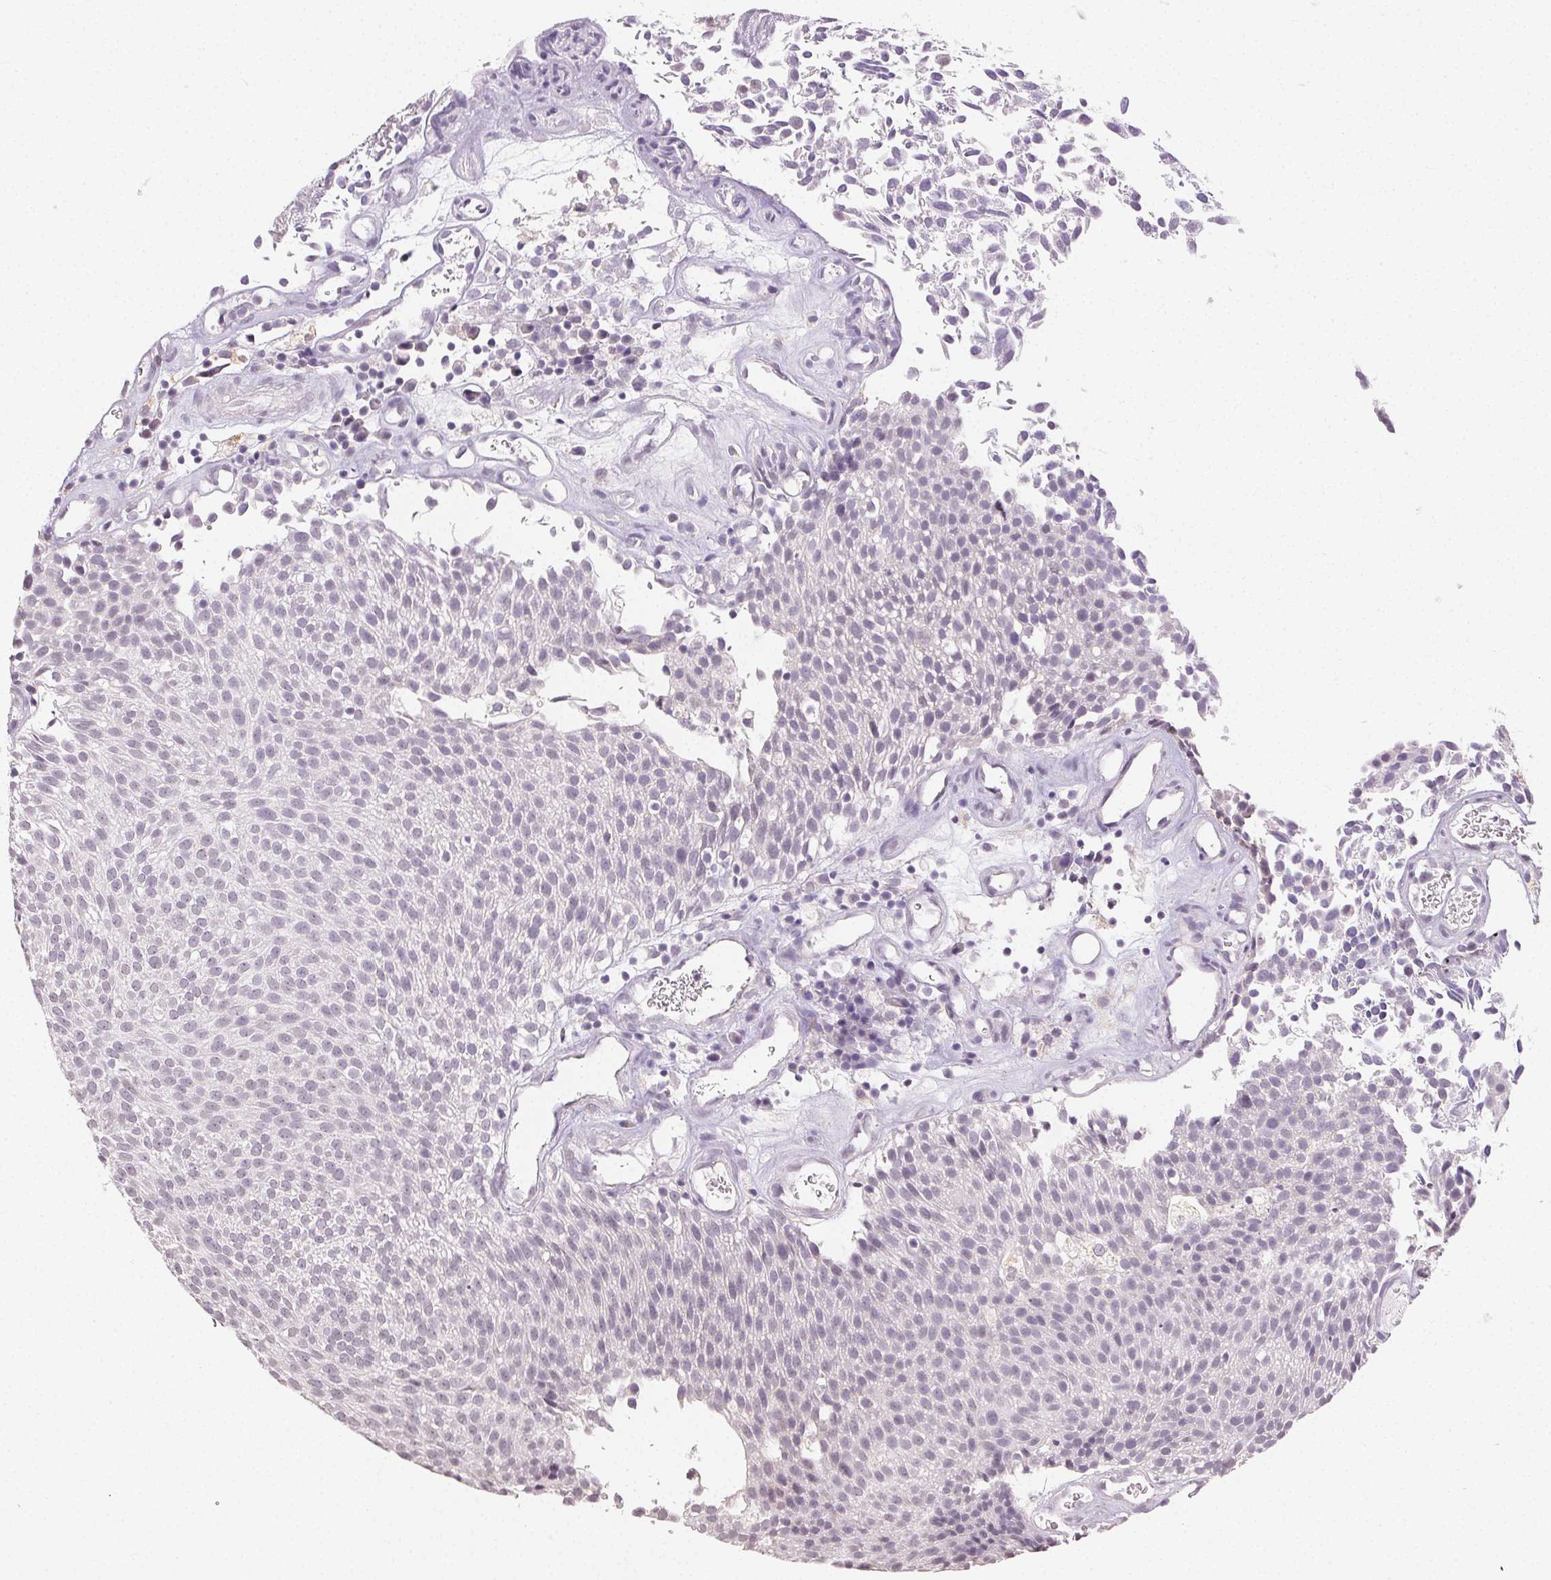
{"staining": {"intensity": "negative", "quantity": "none", "location": "none"}, "tissue": "urothelial cancer", "cell_type": "Tumor cells", "image_type": "cancer", "snomed": [{"axis": "morphology", "description": "Urothelial carcinoma, Low grade"}, {"axis": "topography", "description": "Urinary bladder"}], "caption": "This histopathology image is of urothelial carcinoma (low-grade) stained with IHC to label a protein in brown with the nuclei are counter-stained blue. There is no staining in tumor cells. (Brightfield microscopy of DAB (3,3'-diaminobenzidine) immunohistochemistry at high magnification).", "gene": "TMEM174", "patient": {"sex": "female", "age": 79}}